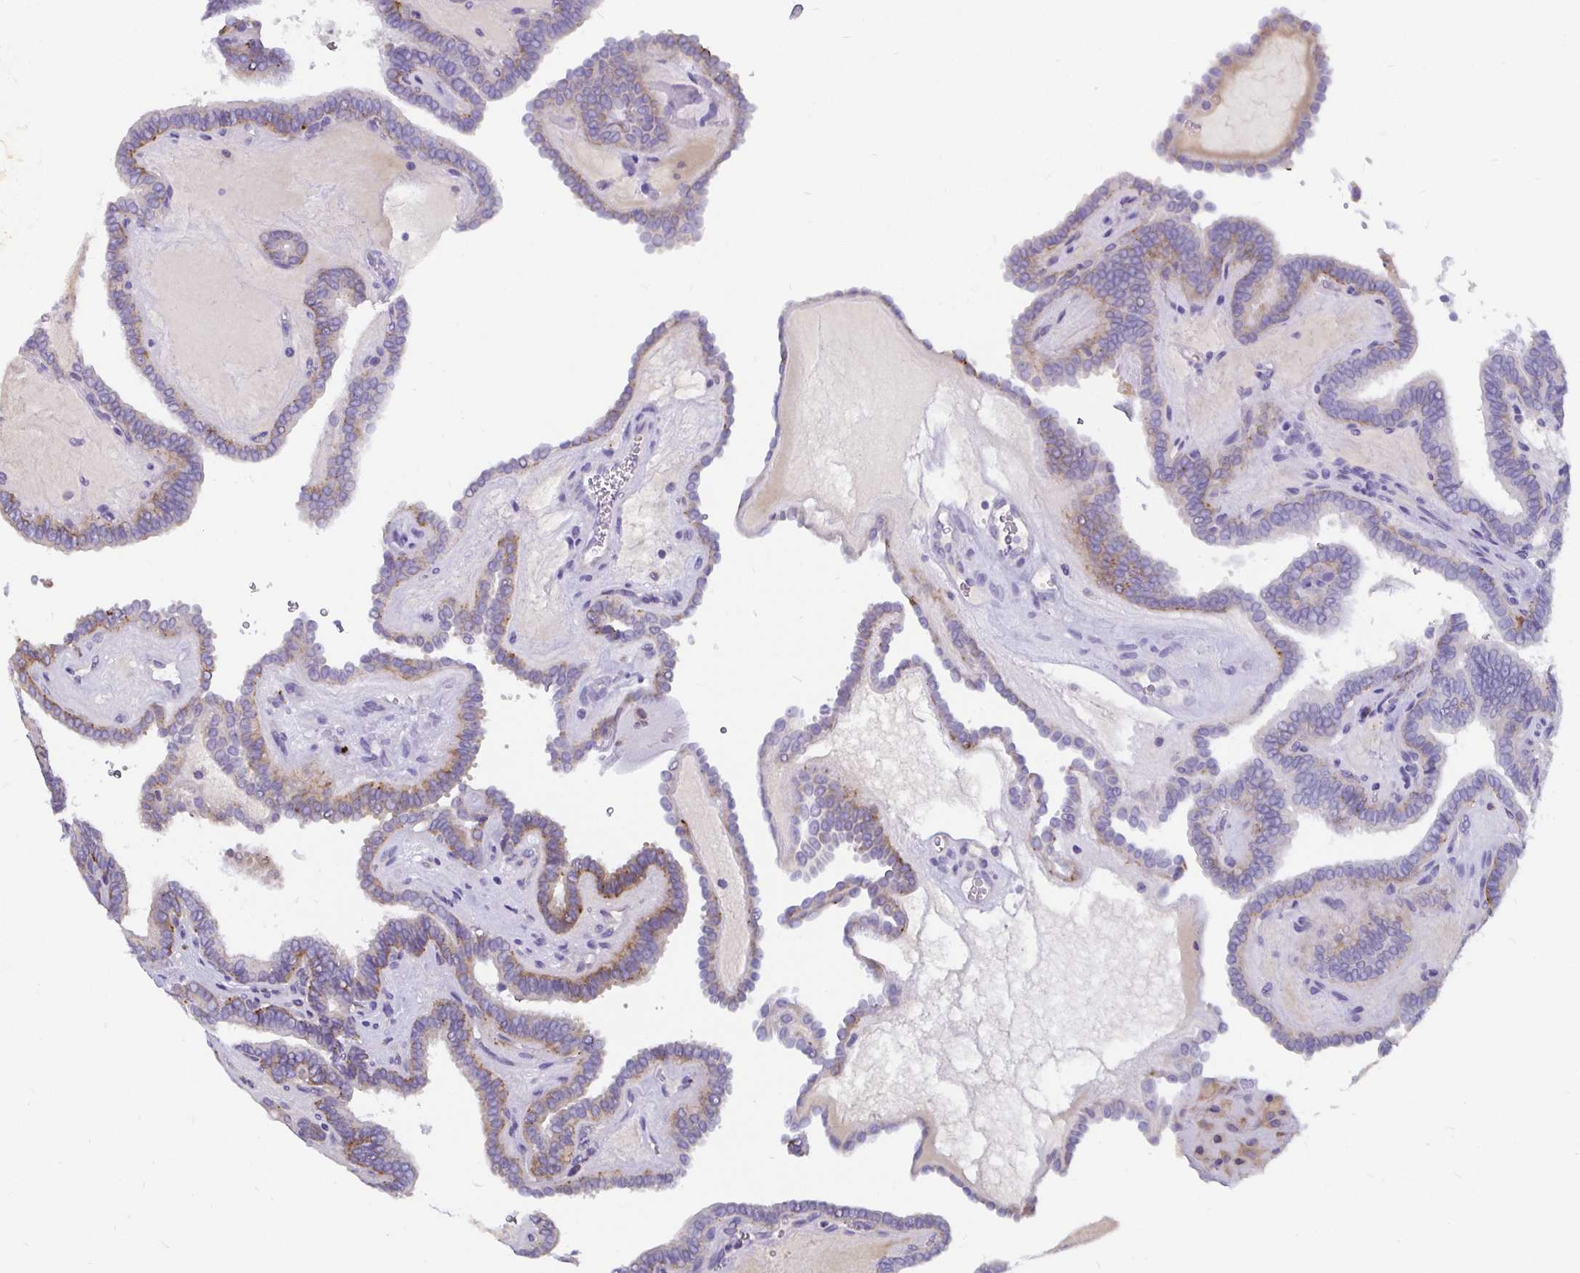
{"staining": {"intensity": "moderate", "quantity": "<25%", "location": "cytoplasmic/membranous"}, "tissue": "thyroid cancer", "cell_type": "Tumor cells", "image_type": "cancer", "snomed": [{"axis": "morphology", "description": "Papillary adenocarcinoma, NOS"}, {"axis": "topography", "description": "Thyroid gland"}], "caption": "An image of human thyroid papillary adenocarcinoma stained for a protein displays moderate cytoplasmic/membranous brown staining in tumor cells.", "gene": "ADAMTS6", "patient": {"sex": "female", "age": 21}}